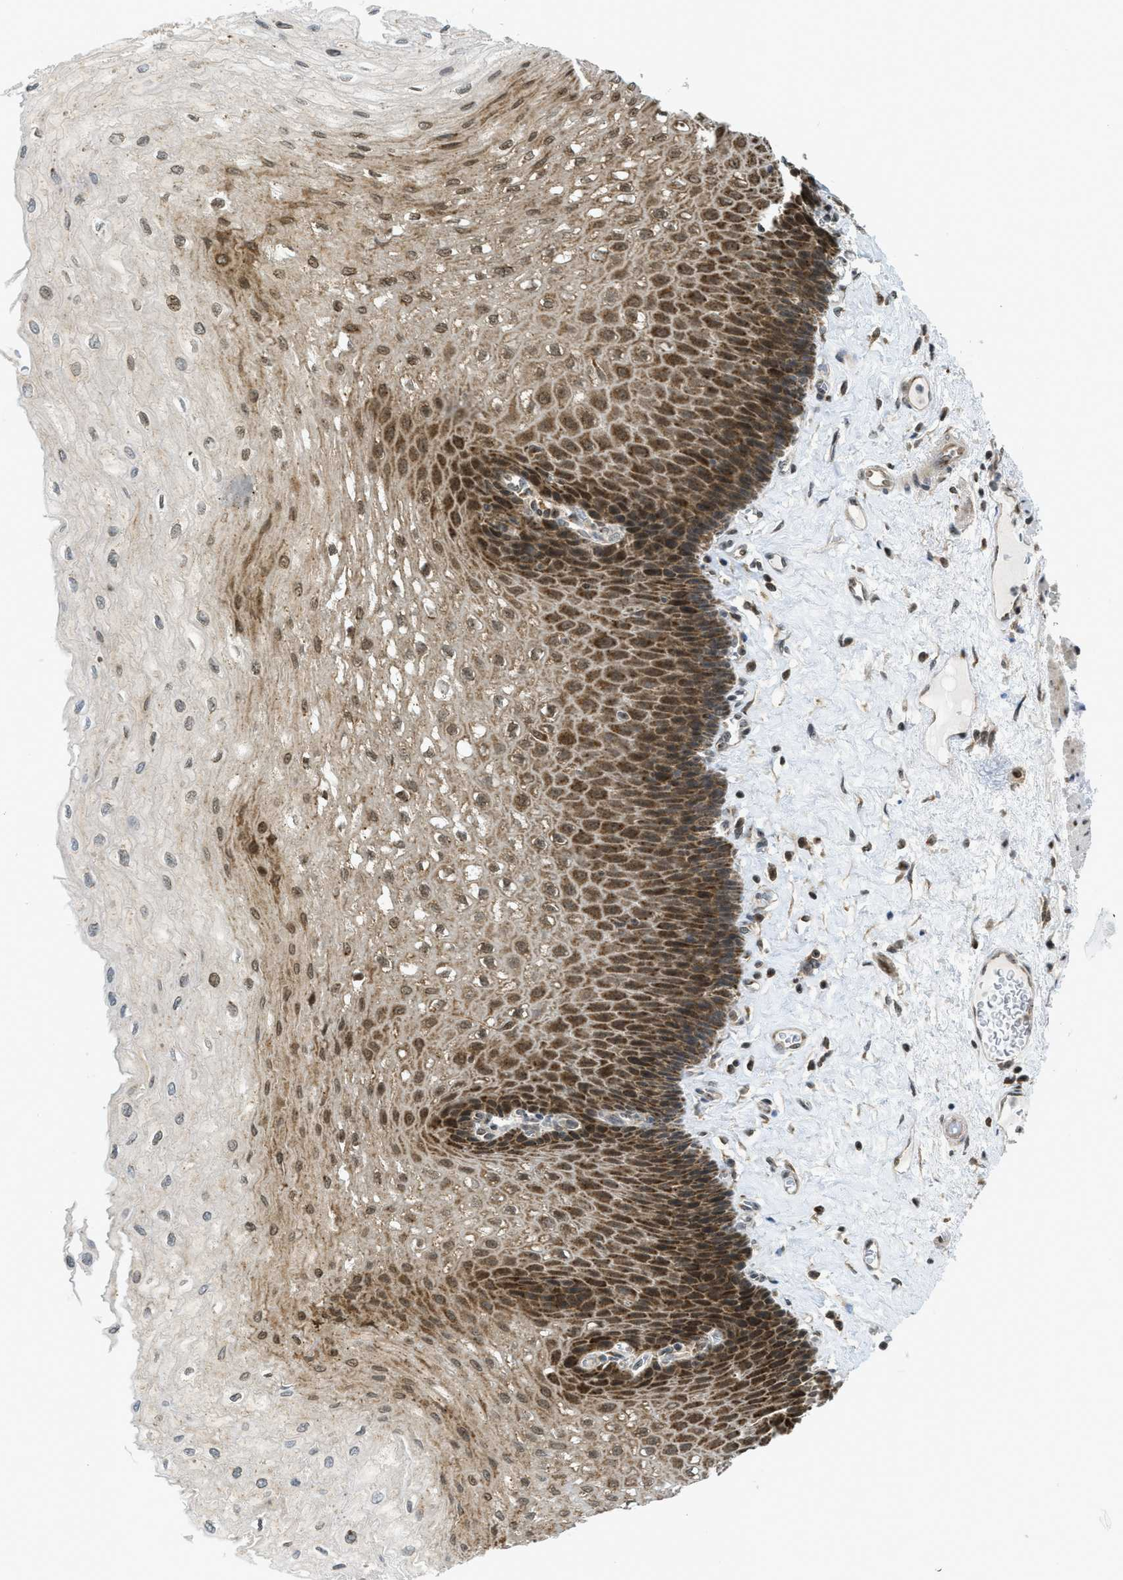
{"staining": {"intensity": "moderate", "quantity": ">75%", "location": "cytoplasmic/membranous,nuclear"}, "tissue": "esophagus", "cell_type": "Squamous epithelial cells", "image_type": "normal", "snomed": [{"axis": "morphology", "description": "Normal tissue, NOS"}, {"axis": "topography", "description": "Esophagus"}], "caption": "High-magnification brightfield microscopy of normal esophagus stained with DAB (brown) and counterstained with hematoxylin (blue). squamous epithelial cells exhibit moderate cytoplasmic/membranous,nuclear expression is appreciated in about>75% of cells. The staining was performed using DAB, with brown indicating positive protein expression. Nuclei are stained blue with hematoxylin.", "gene": "TACC1", "patient": {"sex": "female", "age": 72}}